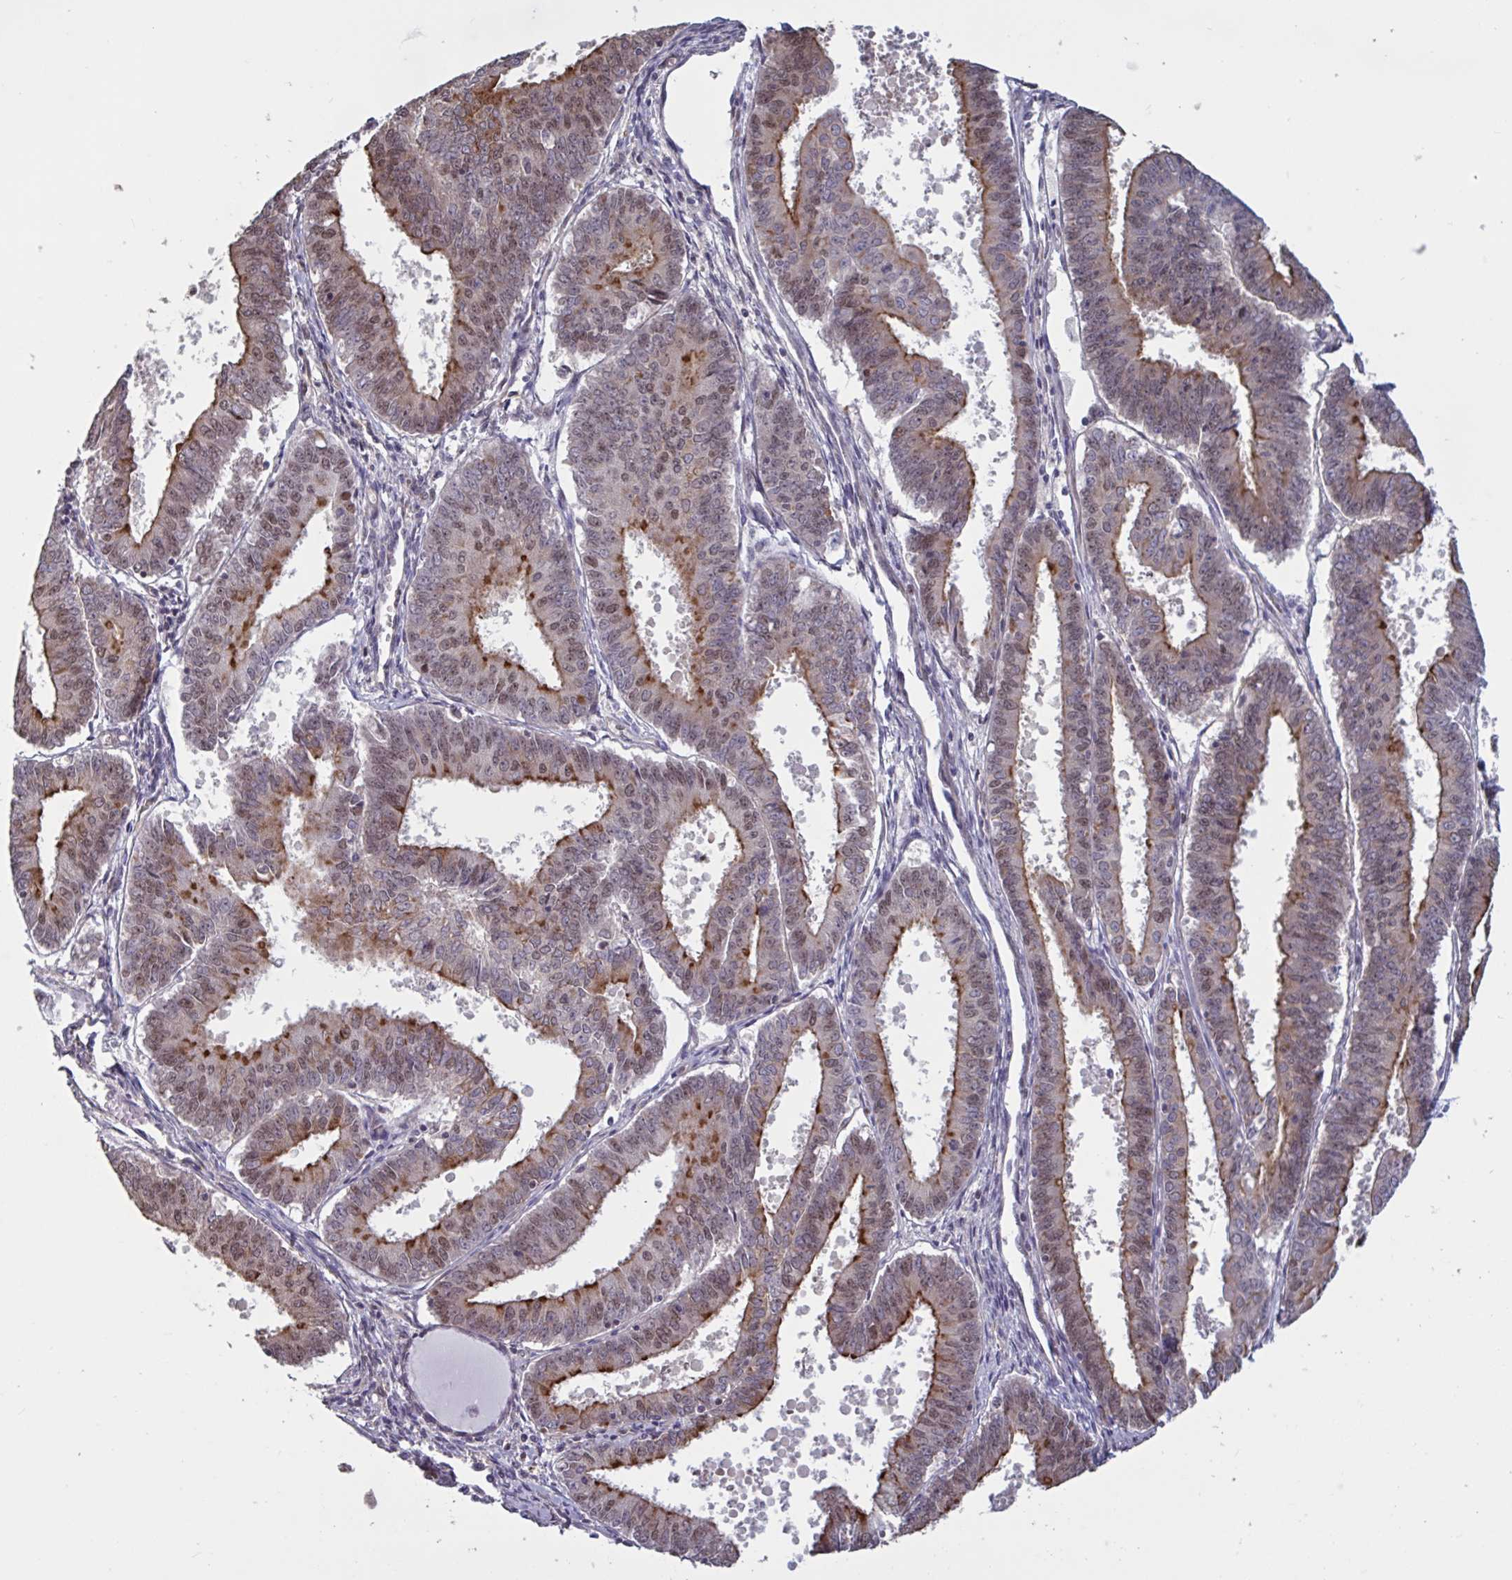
{"staining": {"intensity": "weak", "quantity": "25%-75%", "location": "nuclear"}, "tissue": "endometrial cancer", "cell_type": "Tumor cells", "image_type": "cancer", "snomed": [{"axis": "morphology", "description": "Adenocarcinoma, NOS"}, {"axis": "topography", "description": "Endometrium"}], "caption": "Protein positivity by IHC exhibits weak nuclear positivity in about 25%-75% of tumor cells in endometrial adenocarcinoma. The protein is stained brown, and the nuclei are stained in blue (DAB (3,3'-diaminobenzidine) IHC with brightfield microscopy, high magnification).", "gene": "IPO5", "patient": {"sex": "female", "age": 73}}